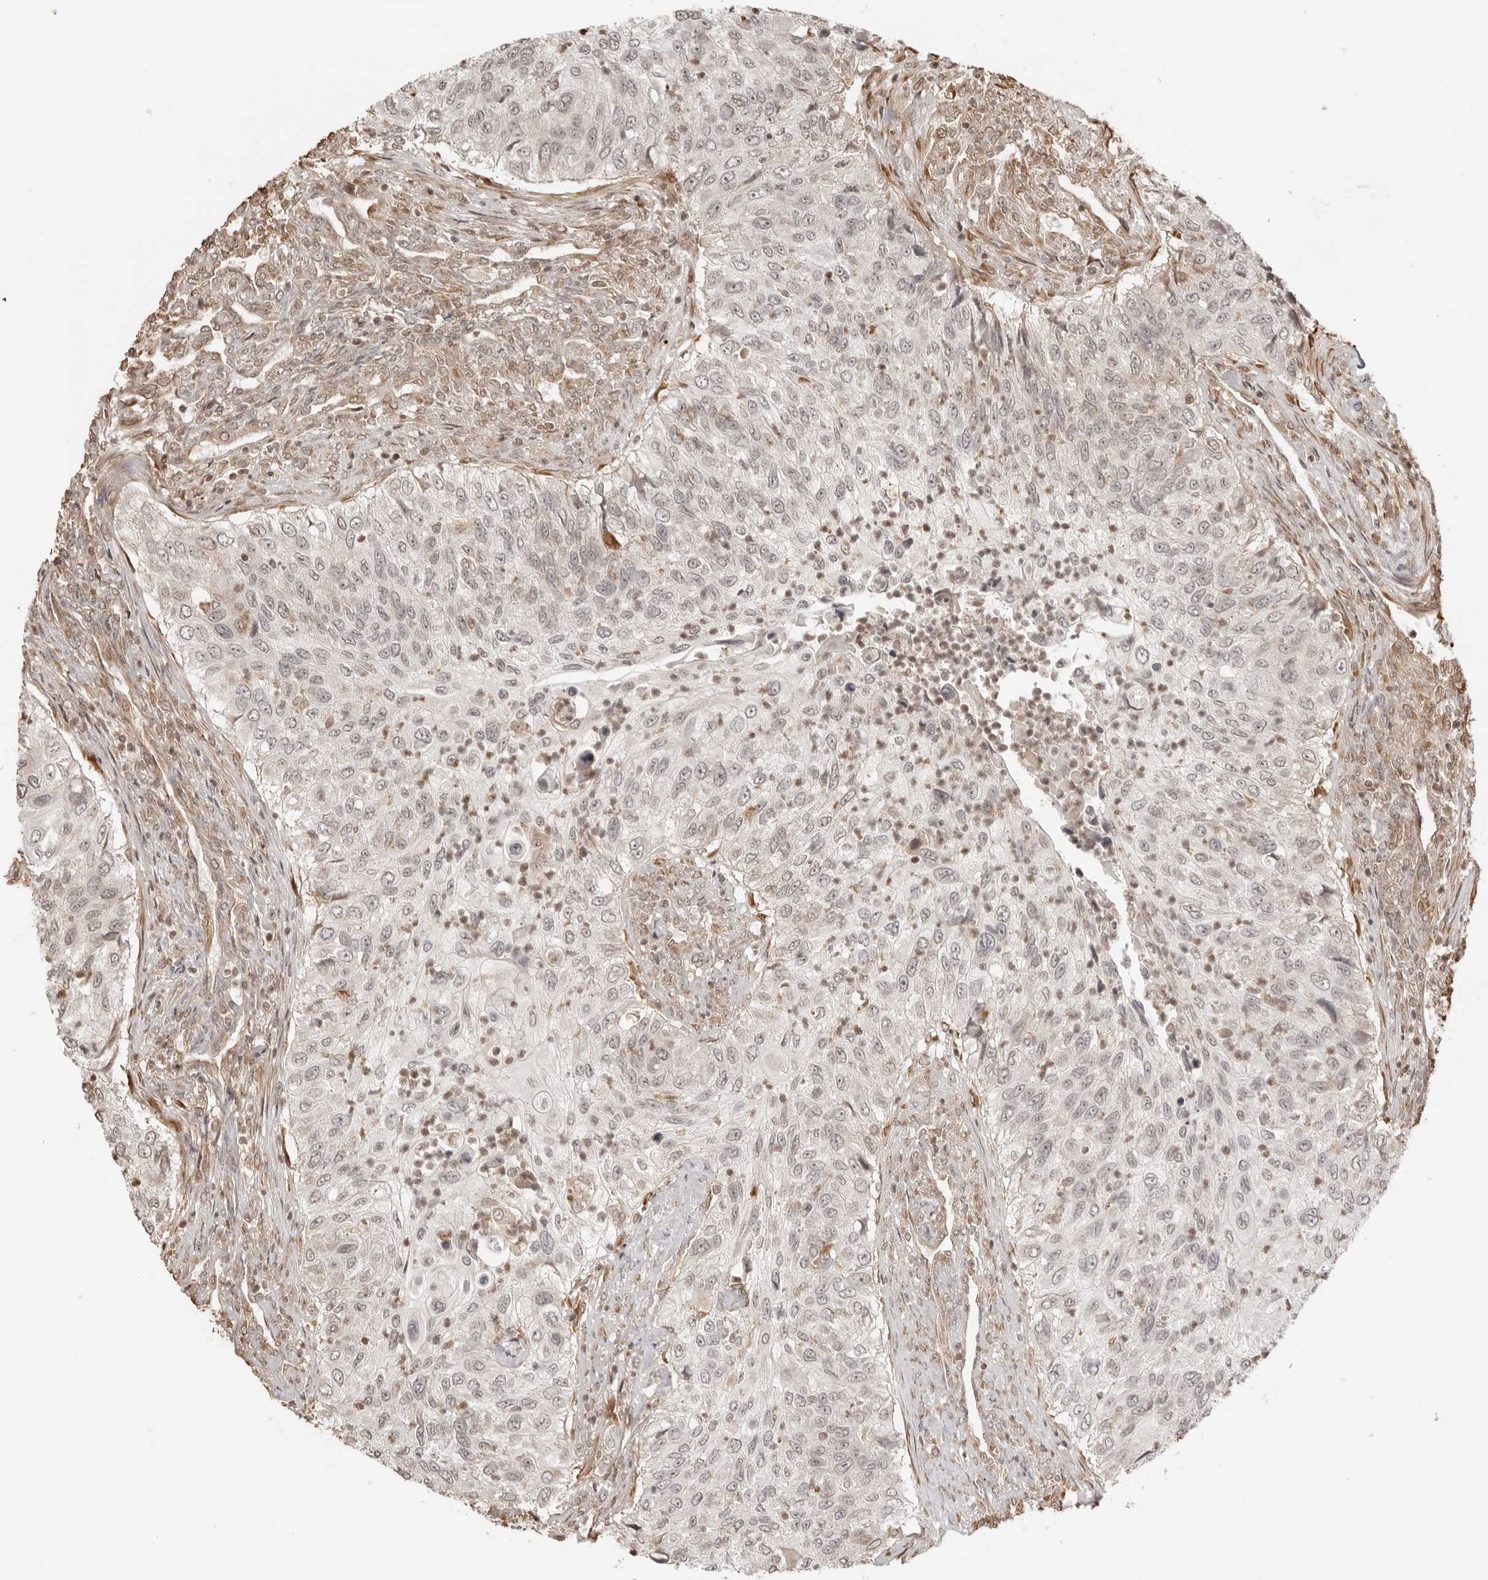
{"staining": {"intensity": "negative", "quantity": "none", "location": "none"}, "tissue": "urothelial cancer", "cell_type": "Tumor cells", "image_type": "cancer", "snomed": [{"axis": "morphology", "description": "Urothelial carcinoma, High grade"}, {"axis": "topography", "description": "Urinary bladder"}], "caption": "This is an immunohistochemistry (IHC) micrograph of urothelial carcinoma (high-grade). There is no staining in tumor cells.", "gene": "IKBKE", "patient": {"sex": "female", "age": 60}}